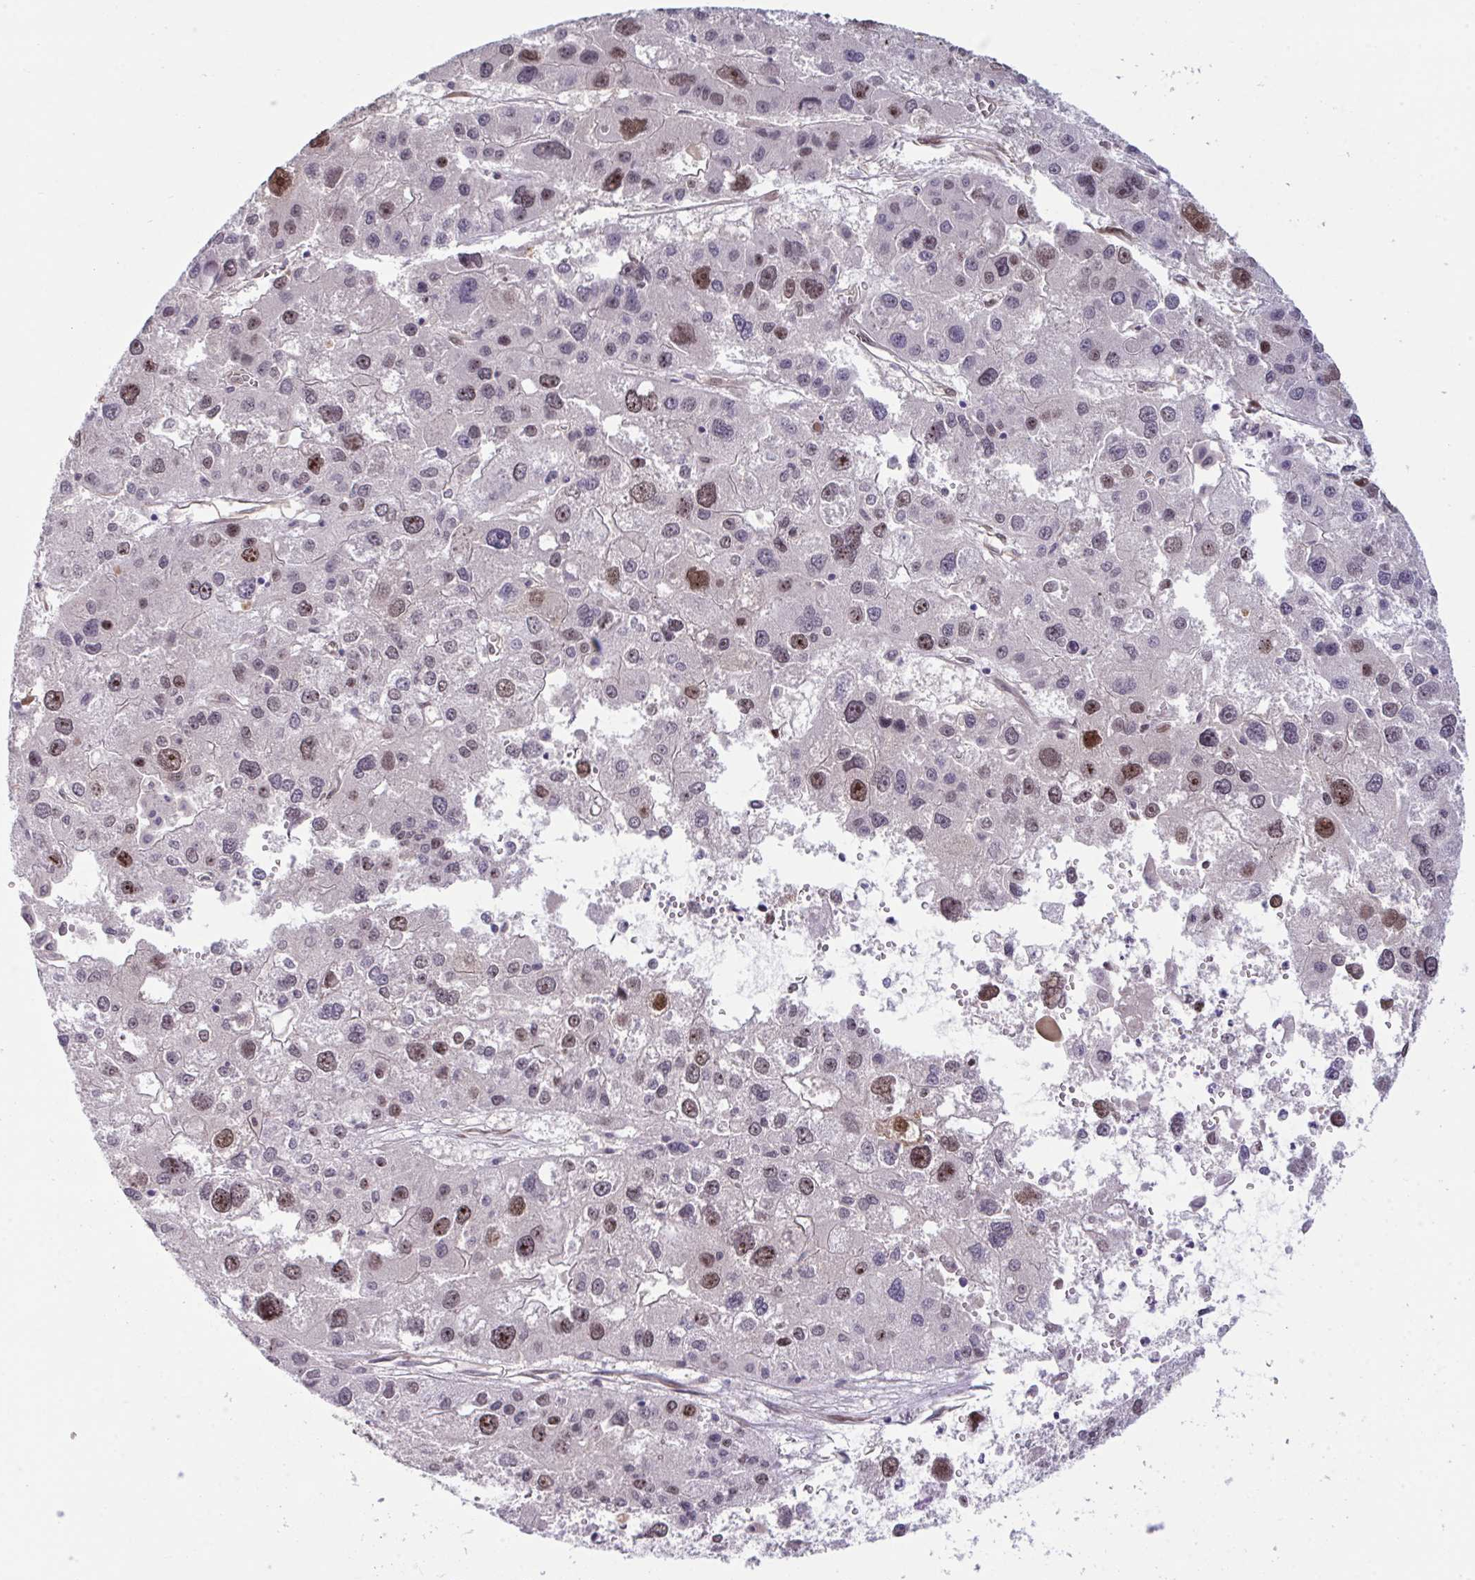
{"staining": {"intensity": "moderate", "quantity": "25%-75%", "location": "nuclear"}, "tissue": "liver cancer", "cell_type": "Tumor cells", "image_type": "cancer", "snomed": [{"axis": "morphology", "description": "Carcinoma, Hepatocellular, NOS"}, {"axis": "topography", "description": "Liver"}], "caption": "Liver cancer (hepatocellular carcinoma) stained for a protein (brown) reveals moderate nuclear positive positivity in about 25%-75% of tumor cells.", "gene": "SETD7", "patient": {"sex": "male", "age": 73}}